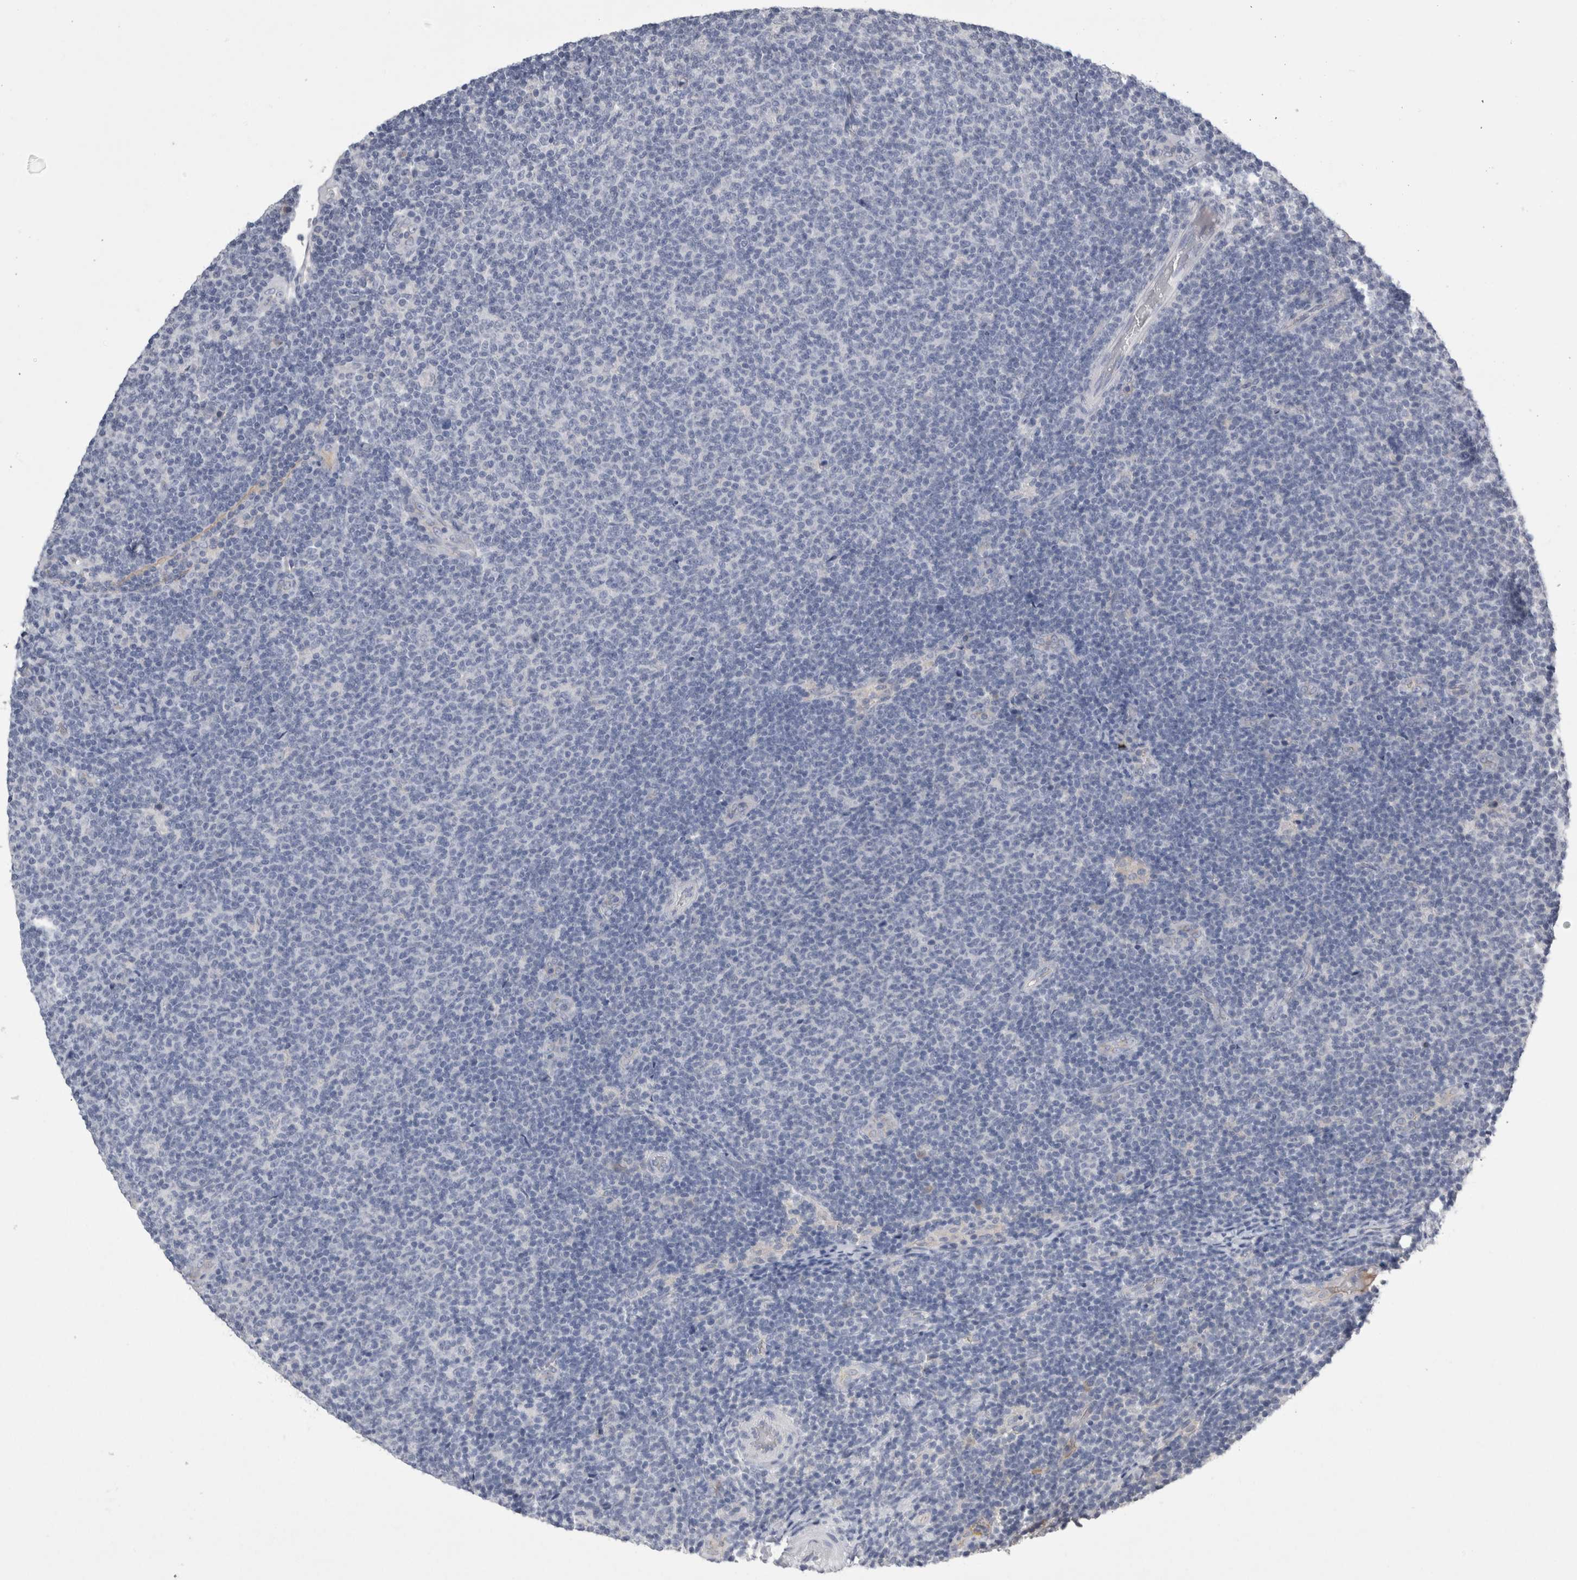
{"staining": {"intensity": "negative", "quantity": "none", "location": "none"}, "tissue": "lymphoma", "cell_type": "Tumor cells", "image_type": "cancer", "snomed": [{"axis": "morphology", "description": "Malignant lymphoma, non-Hodgkin's type, Low grade"}, {"axis": "topography", "description": "Lymph node"}], "caption": "Protein analysis of low-grade malignant lymphoma, non-Hodgkin's type displays no significant expression in tumor cells.", "gene": "REG1A", "patient": {"sex": "male", "age": 66}}